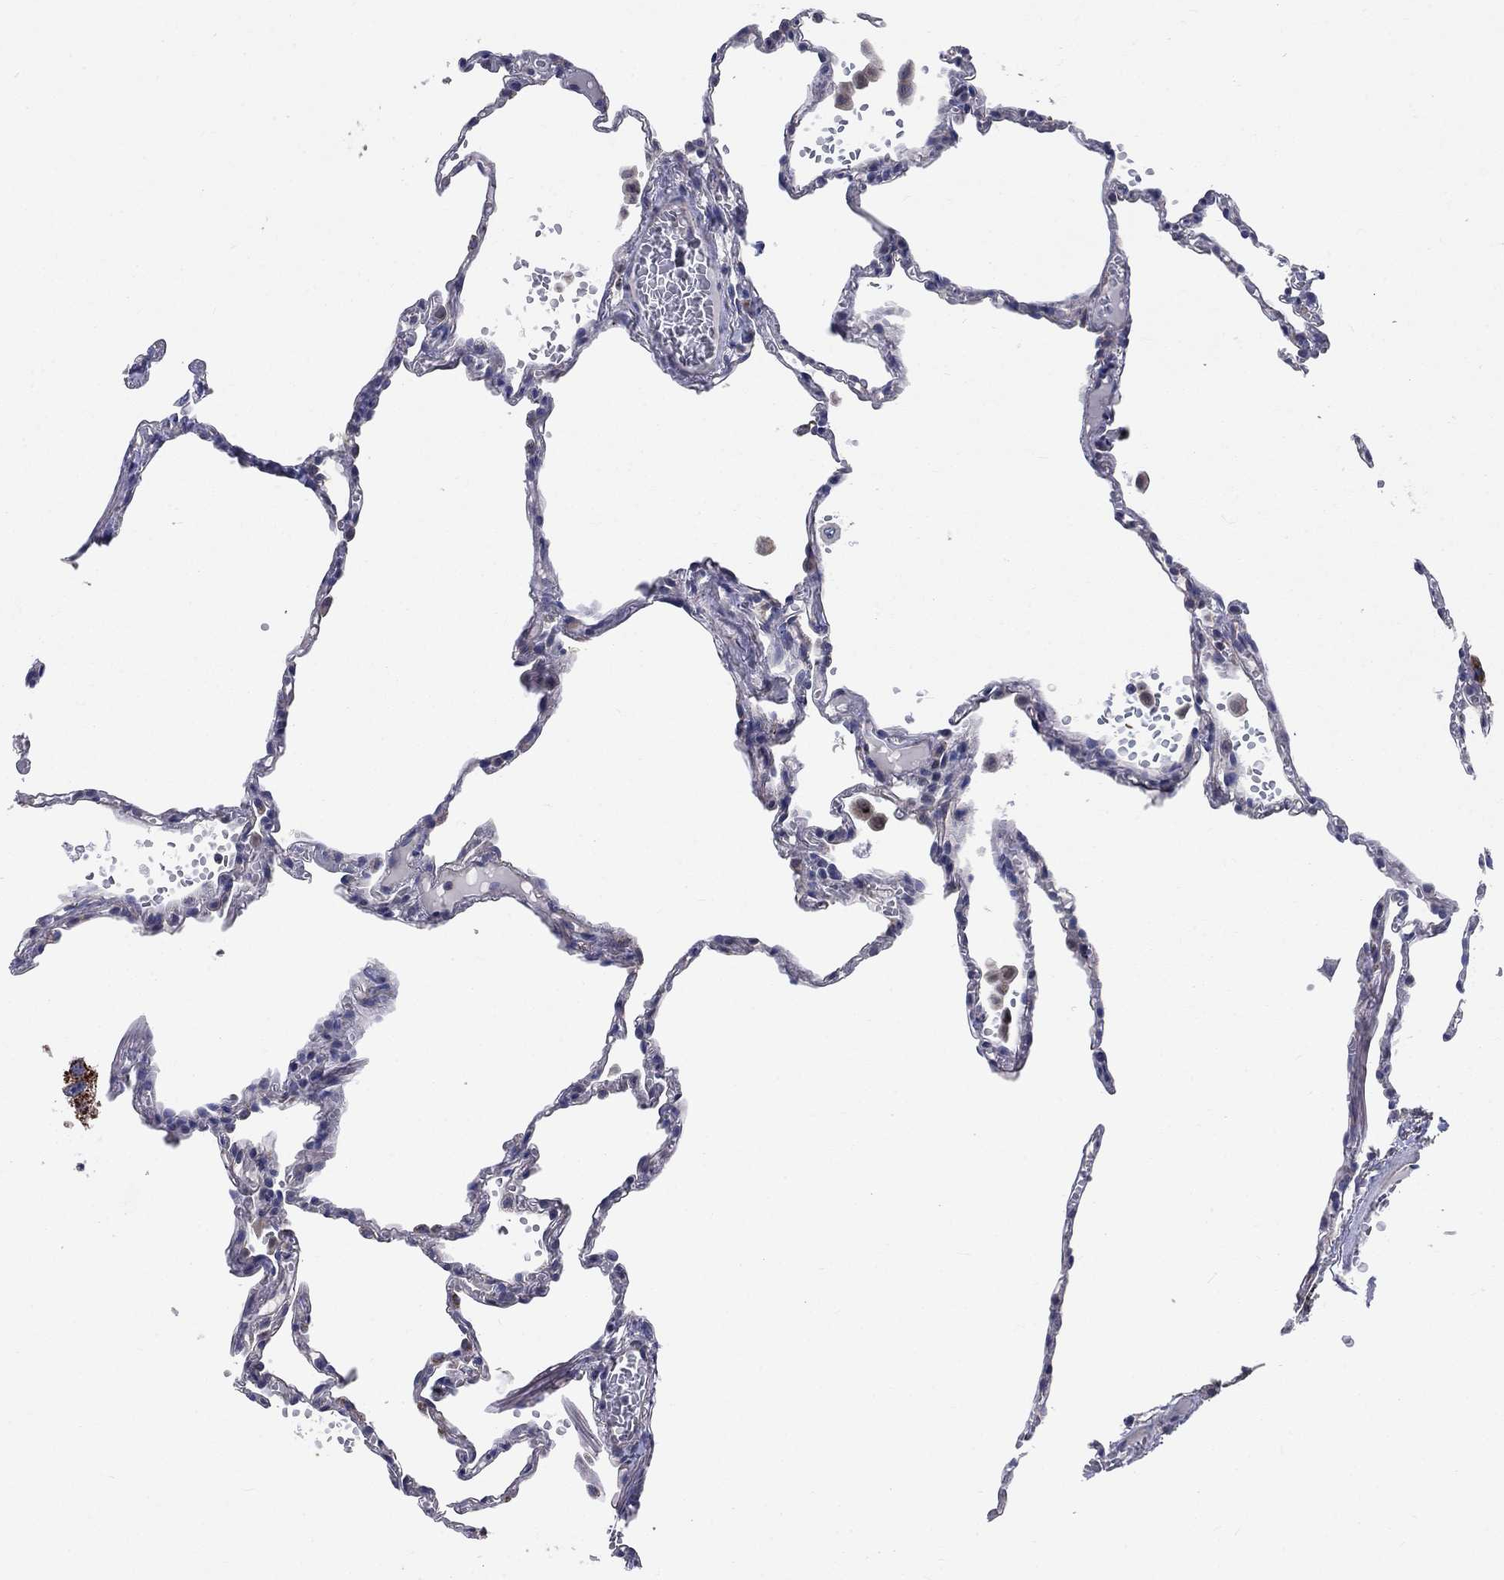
{"staining": {"intensity": "negative", "quantity": "none", "location": "none"}, "tissue": "lung", "cell_type": "Alveolar cells", "image_type": "normal", "snomed": [{"axis": "morphology", "description": "Normal tissue, NOS"}, {"axis": "topography", "description": "Lung"}], "caption": "The immunohistochemistry (IHC) photomicrograph has no significant positivity in alveolar cells of lung.", "gene": "NME7", "patient": {"sex": "male", "age": 78}}